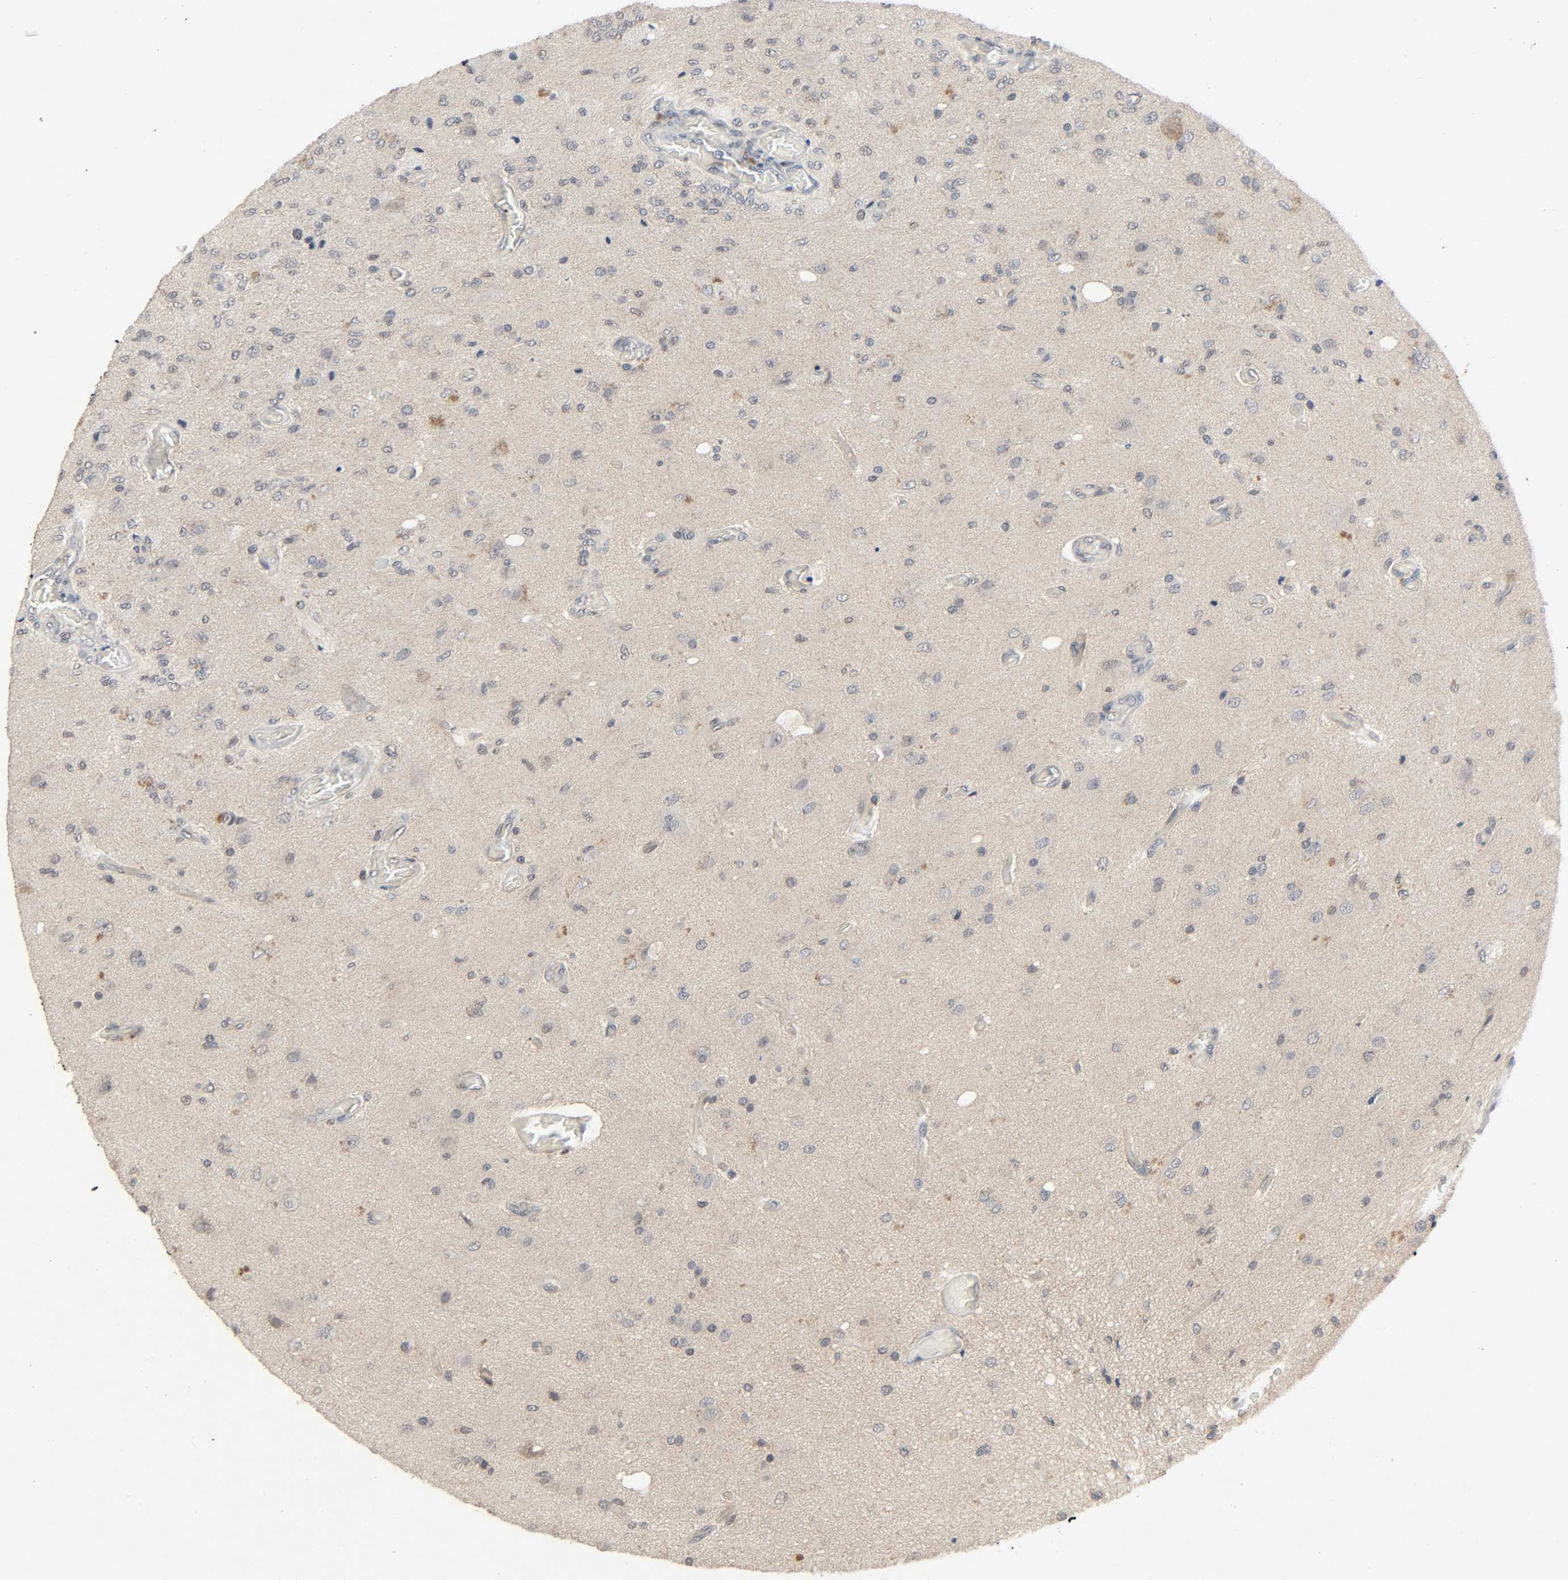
{"staining": {"intensity": "weak", "quantity": "<25%", "location": "cytoplasmic/membranous,nuclear"}, "tissue": "glioma", "cell_type": "Tumor cells", "image_type": "cancer", "snomed": [{"axis": "morphology", "description": "Normal tissue, NOS"}, {"axis": "morphology", "description": "Glioma, malignant, High grade"}, {"axis": "topography", "description": "Cerebral cortex"}], "caption": "There is no significant expression in tumor cells of malignant high-grade glioma.", "gene": "MAPKAPK5", "patient": {"sex": "male", "age": 77}}